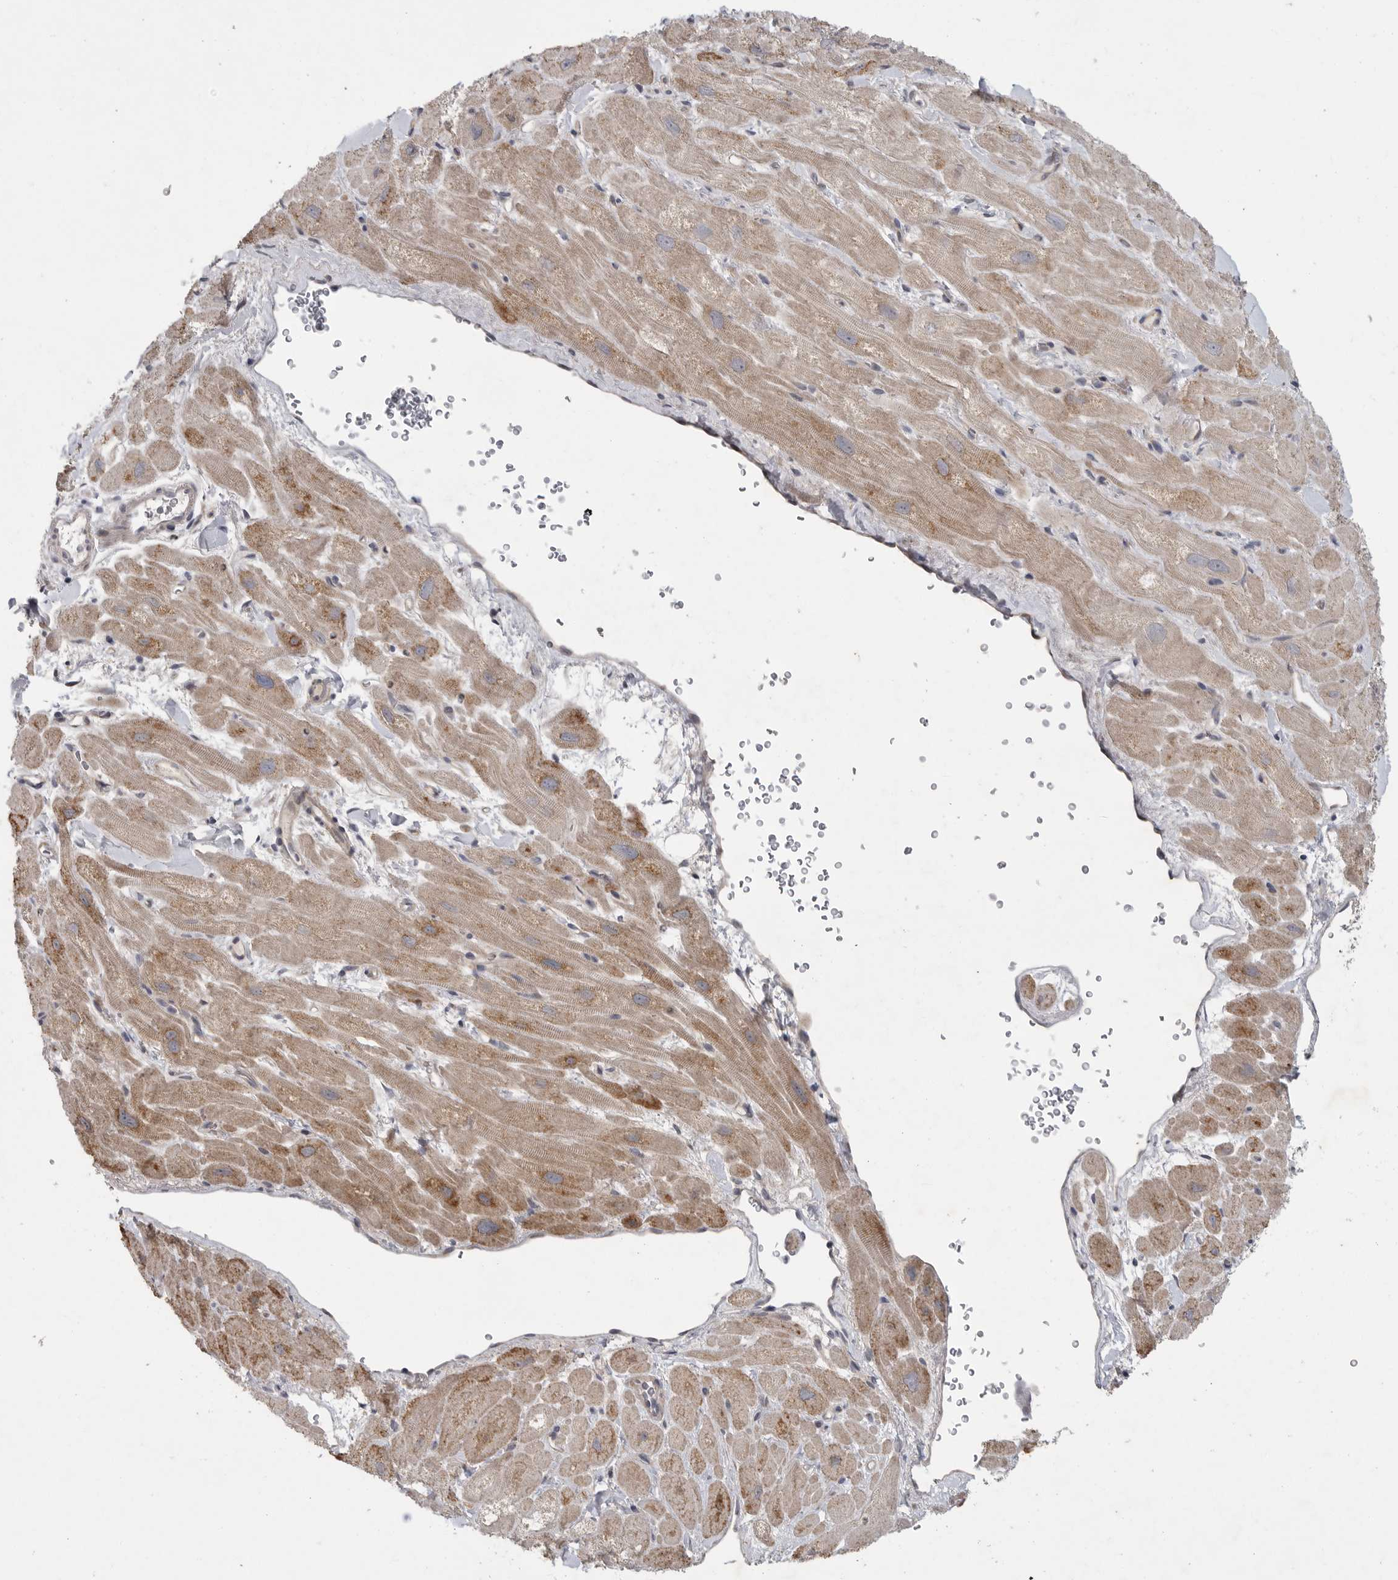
{"staining": {"intensity": "weak", "quantity": "25%-75%", "location": "cytoplasmic/membranous"}, "tissue": "heart muscle", "cell_type": "Cardiomyocytes", "image_type": "normal", "snomed": [{"axis": "morphology", "description": "Normal tissue, NOS"}, {"axis": "topography", "description": "Heart"}], "caption": "Normal heart muscle reveals weak cytoplasmic/membranous staining in approximately 25%-75% of cardiomyocytes, visualized by immunohistochemistry.", "gene": "FBXO43", "patient": {"sex": "male", "age": 49}}